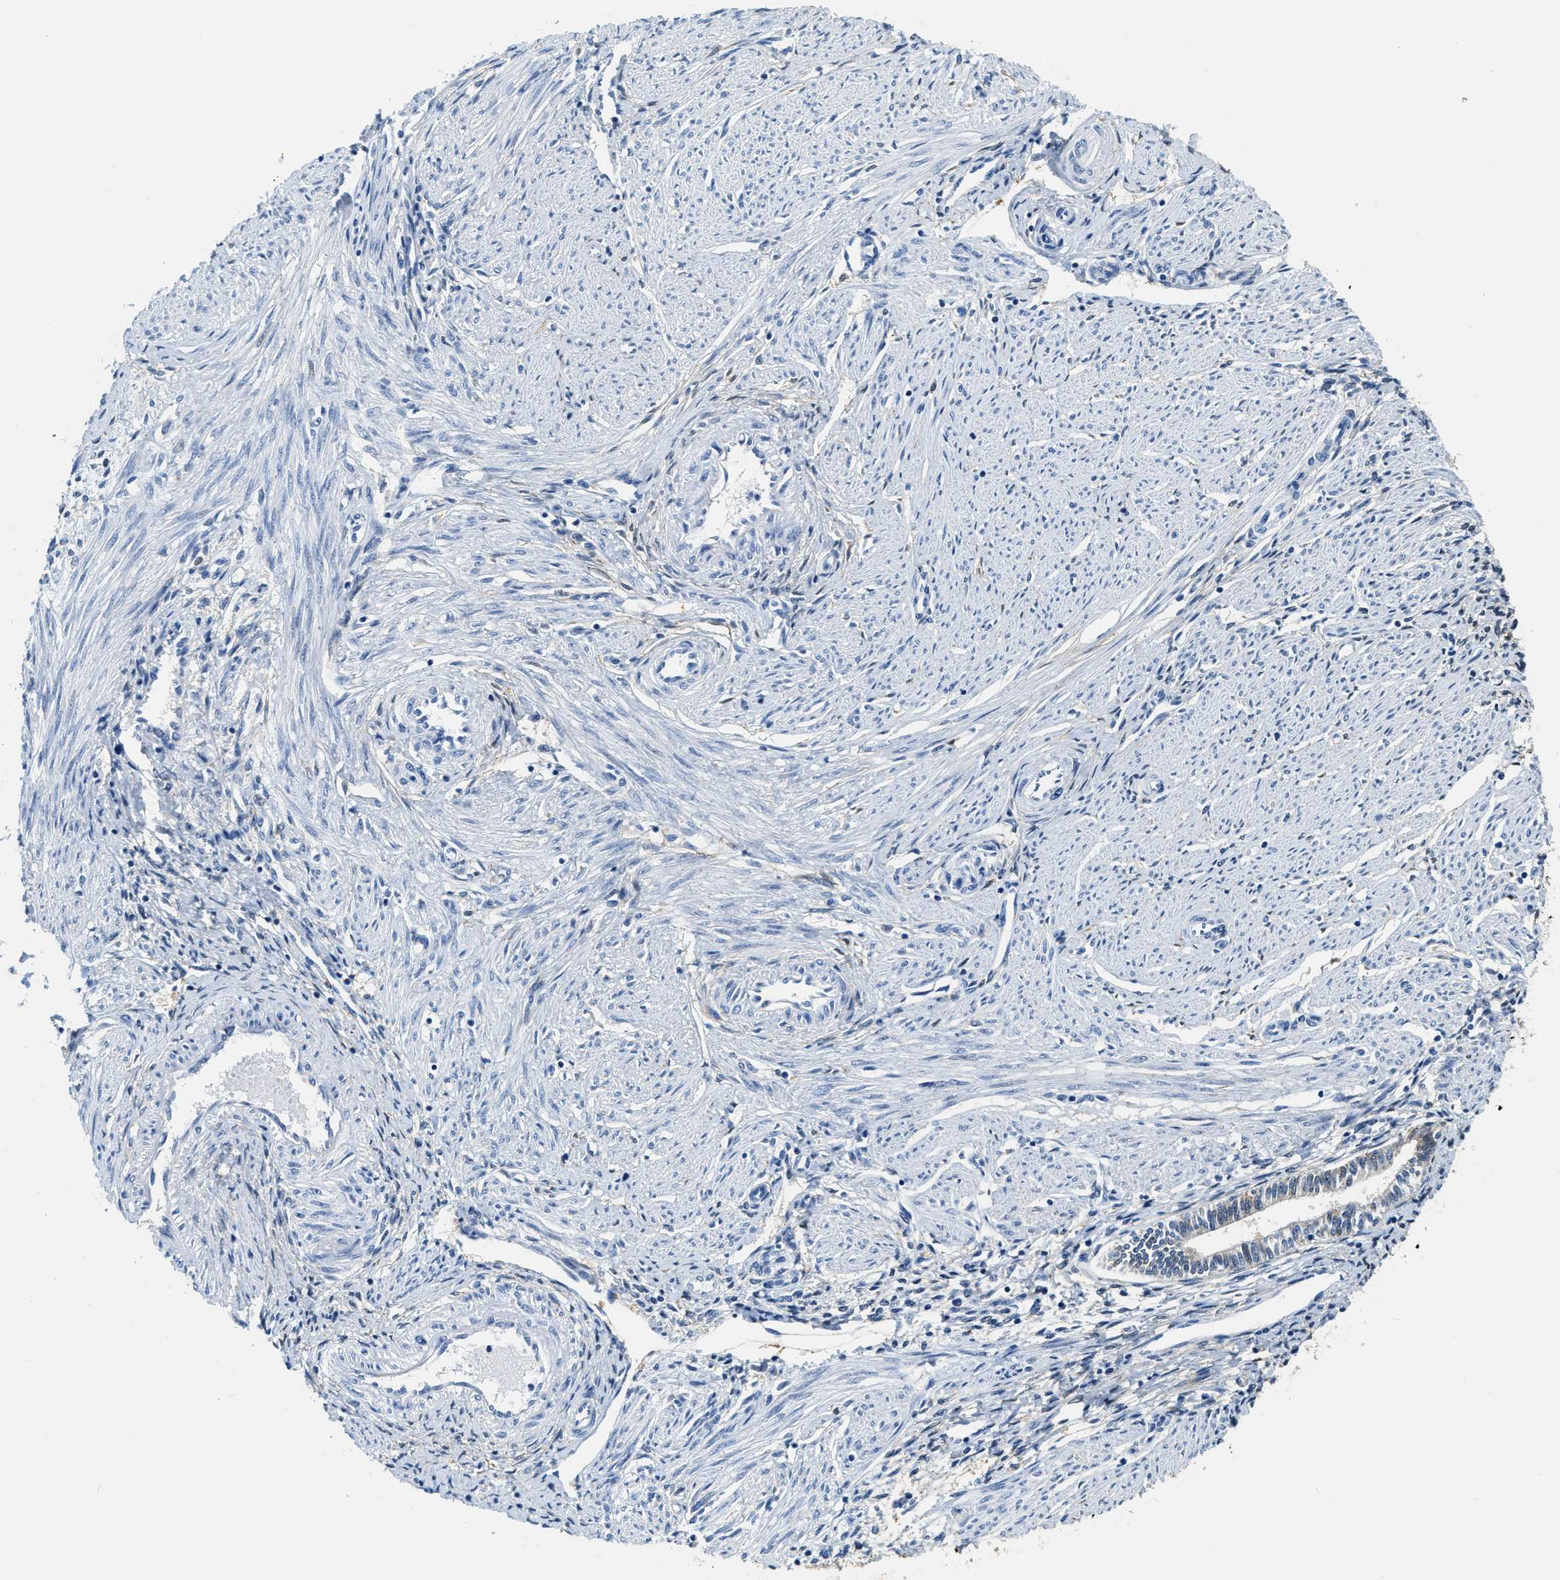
{"staining": {"intensity": "weak", "quantity": "<25%", "location": "cytoplasmic/membranous"}, "tissue": "endometrial cancer", "cell_type": "Tumor cells", "image_type": "cancer", "snomed": [{"axis": "morphology", "description": "Adenocarcinoma, NOS"}, {"axis": "topography", "description": "Endometrium"}], "caption": "An image of human adenocarcinoma (endometrial) is negative for staining in tumor cells.", "gene": "ZDHHC13", "patient": {"sex": "female", "age": 53}}